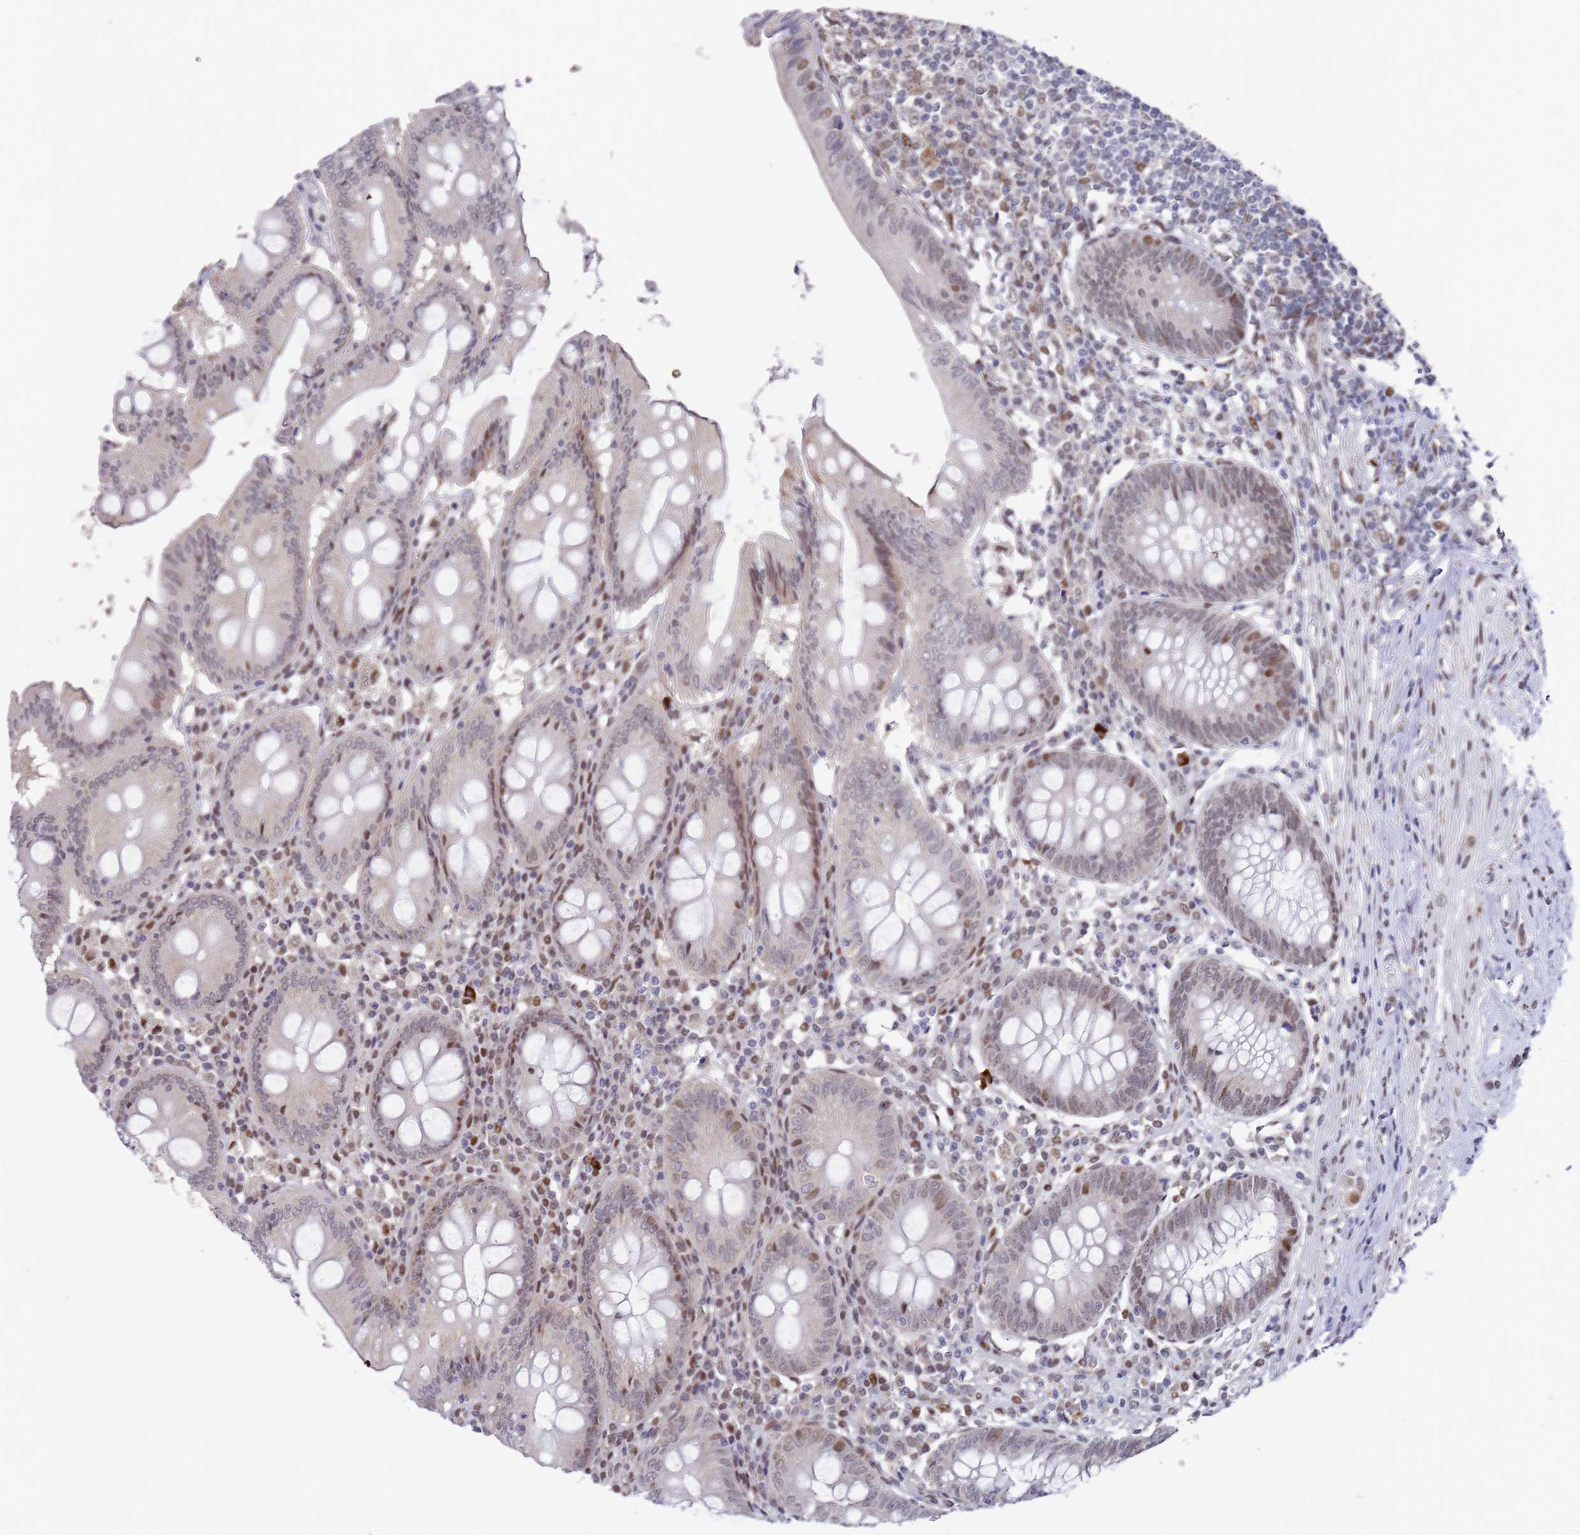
{"staining": {"intensity": "moderate", "quantity": ">75%", "location": "nuclear"}, "tissue": "appendix", "cell_type": "Glandular cells", "image_type": "normal", "snomed": [{"axis": "morphology", "description": "Normal tissue, NOS"}, {"axis": "topography", "description": "Appendix"}], "caption": "This image reveals unremarkable appendix stained with IHC to label a protein in brown. The nuclear of glandular cells show moderate positivity for the protein. Nuclei are counter-stained blue.", "gene": "COPS6", "patient": {"sex": "female", "age": 54}}